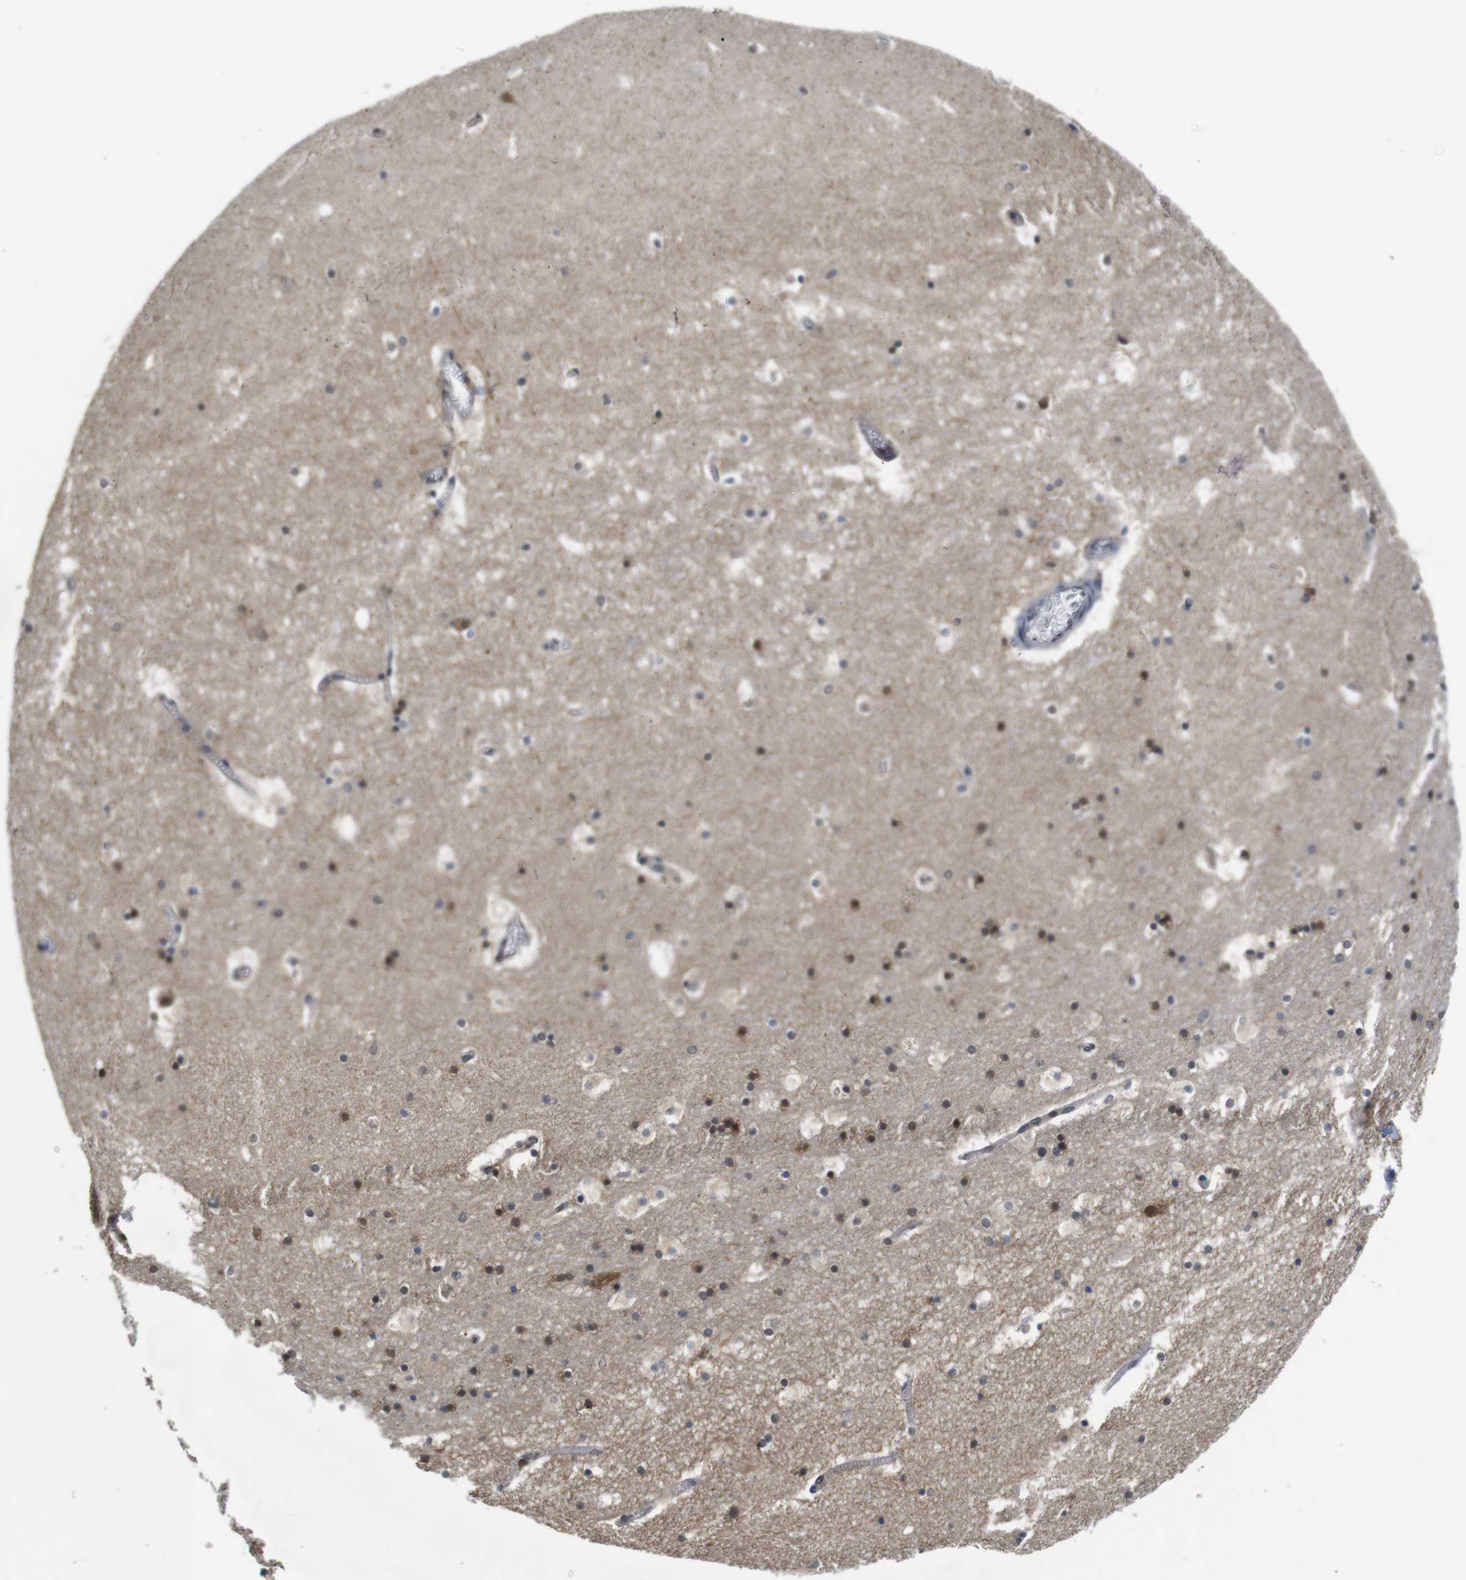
{"staining": {"intensity": "moderate", "quantity": "<25%", "location": "cytoplasmic/membranous,nuclear"}, "tissue": "hippocampus", "cell_type": "Glial cells", "image_type": "normal", "snomed": [{"axis": "morphology", "description": "Normal tissue, NOS"}, {"axis": "topography", "description": "Hippocampus"}], "caption": "Immunohistochemistry micrograph of benign human hippocampus stained for a protein (brown), which shows low levels of moderate cytoplasmic/membranous,nuclear staining in approximately <25% of glial cells.", "gene": "FADD", "patient": {"sex": "male", "age": 45}}